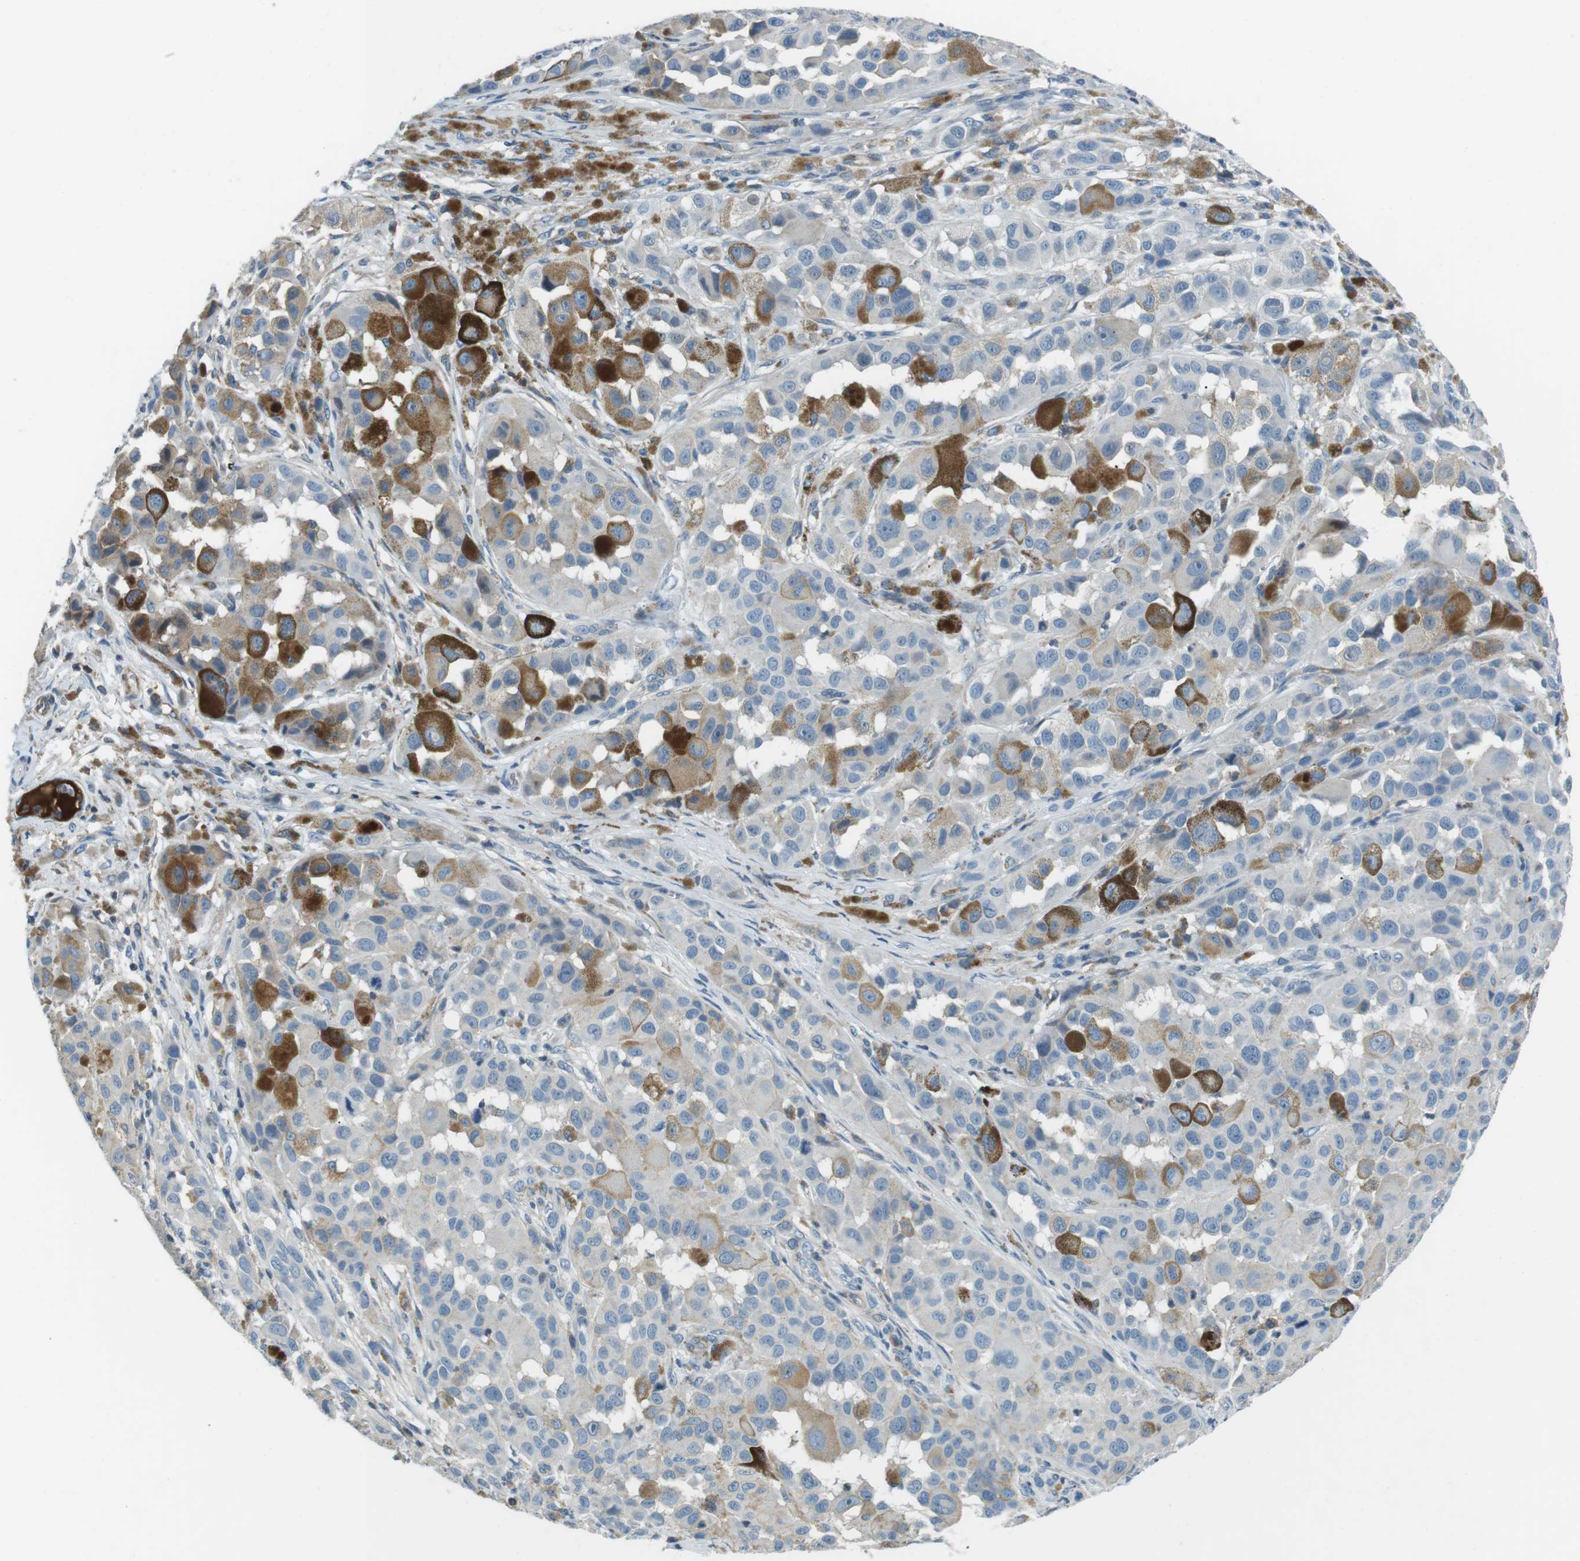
{"staining": {"intensity": "negative", "quantity": "none", "location": "none"}, "tissue": "melanoma", "cell_type": "Tumor cells", "image_type": "cancer", "snomed": [{"axis": "morphology", "description": "Malignant melanoma, NOS"}, {"axis": "topography", "description": "Skin"}], "caption": "Immunohistochemical staining of human melanoma exhibits no significant staining in tumor cells. The staining is performed using DAB brown chromogen with nuclei counter-stained in using hematoxylin.", "gene": "ARVCF", "patient": {"sex": "male", "age": 96}}